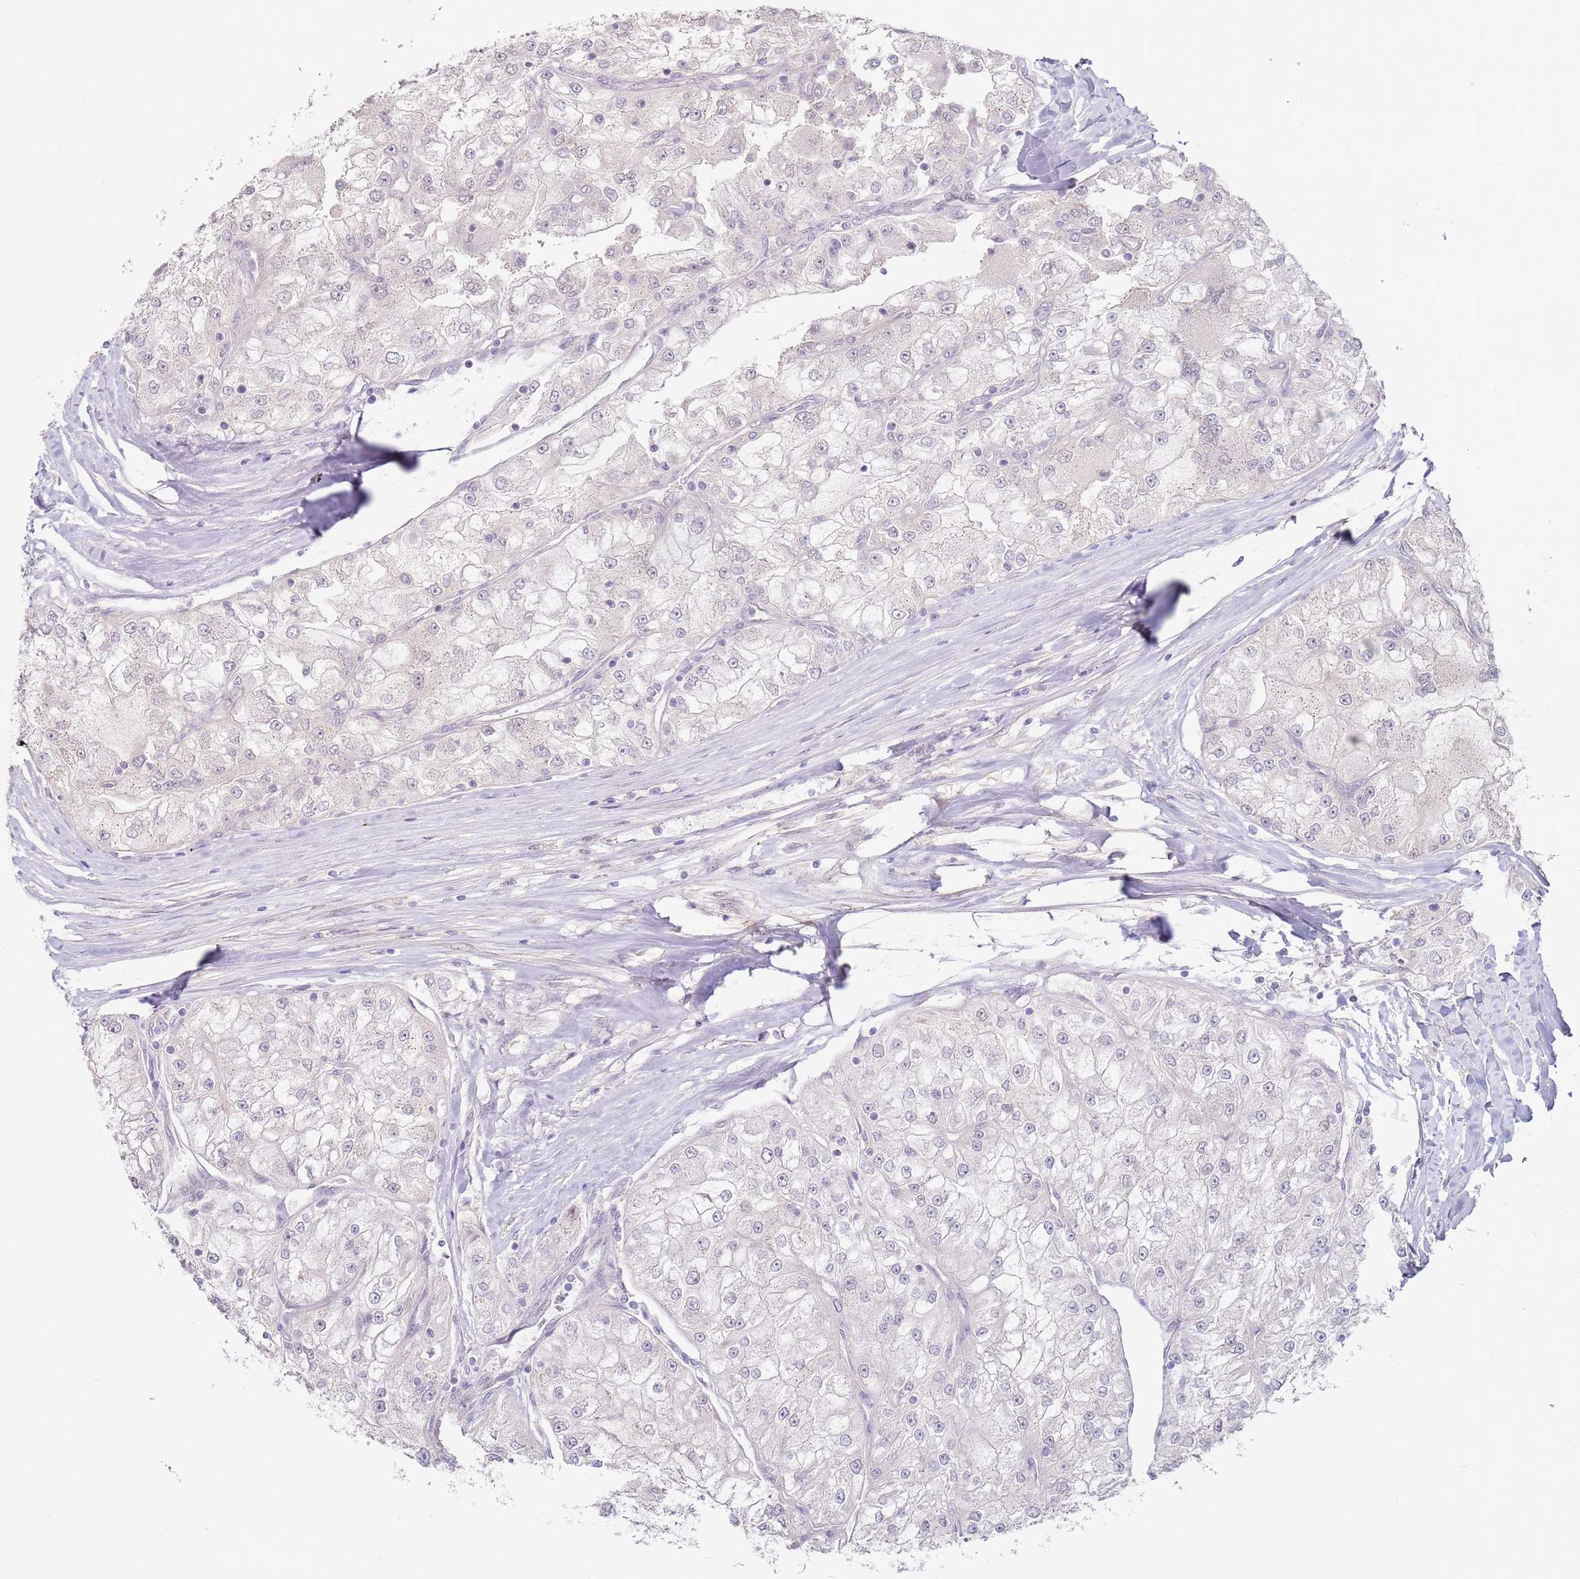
{"staining": {"intensity": "negative", "quantity": "none", "location": "none"}, "tissue": "renal cancer", "cell_type": "Tumor cells", "image_type": "cancer", "snomed": [{"axis": "morphology", "description": "Adenocarcinoma, NOS"}, {"axis": "topography", "description": "Kidney"}], "caption": "IHC micrograph of renal adenocarcinoma stained for a protein (brown), which shows no positivity in tumor cells.", "gene": "WDR93", "patient": {"sex": "female", "age": 72}}